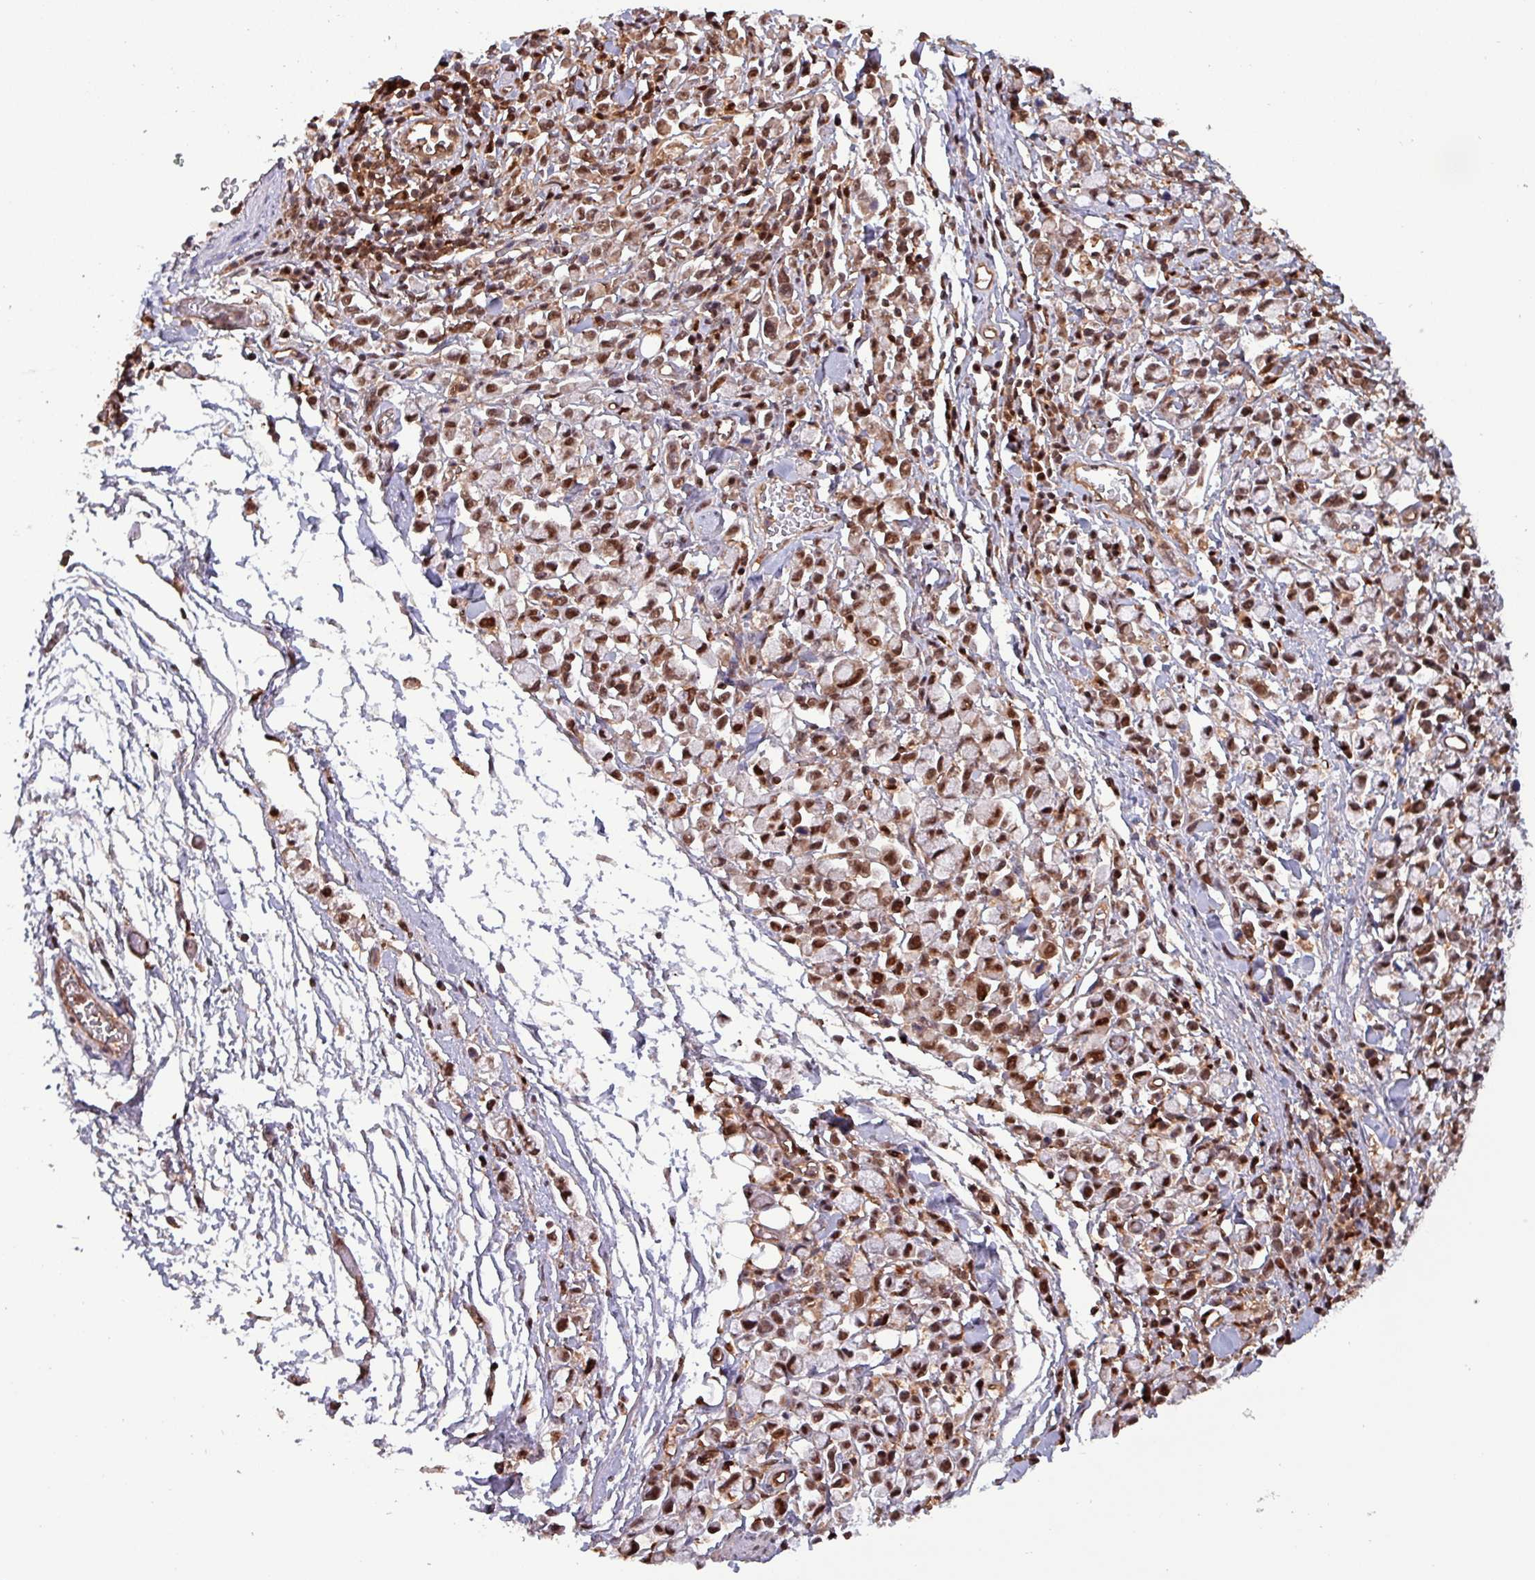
{"staining": {"intensity": "strong", "quantity": ">75%", "location": "cytoplasmic/membranous,nuclear"}, "tissue": "stomach cancer", "cell_type": "Tumor cells", "image_type": "cancer", "snomed": [{"axis": "morphology", "description": "Adenocarcinoma, NOS"}, {"axis": "topography", "description": "Stomach"}], "caption": "Protein staining reveals strong cytoplasmic/membranous and nuclear staining in approximately >75% of tumor cells in adenocarcinoma (stomach). The protein of interest is shown in brown color, while the nuclei are stained blue.", "gene": "PSMB8", "patient": {"sex": "female", "age": 81}}